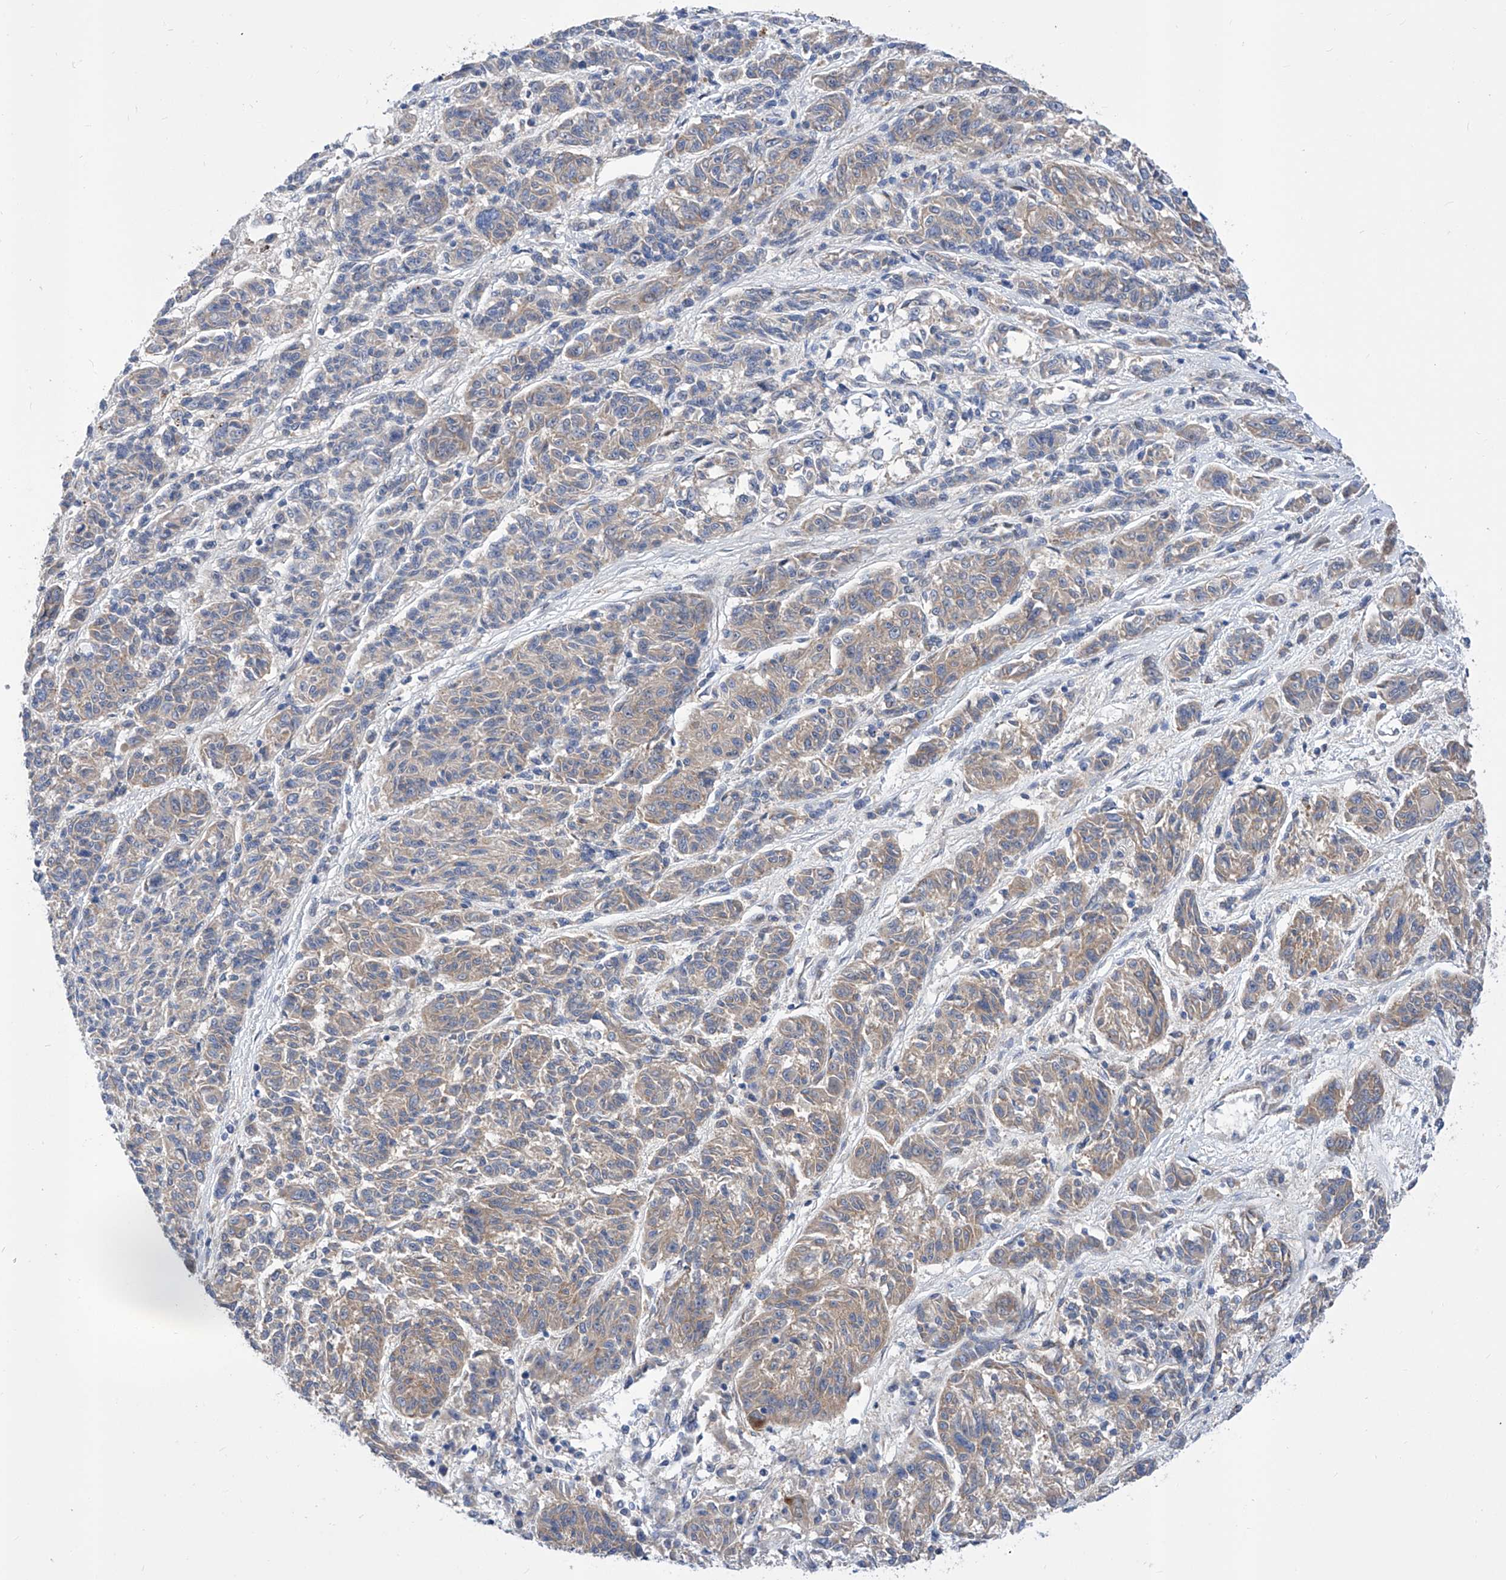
{"staining": {"intensity": "weak", "quantity": ">75%", "location": "cytoplasmic/membranous"}, "tissue": "melanoma", "cell_type": "Tumor cells", "image_type": "cancer", "snomed": [{"axis": "morphology", "description": "Malignant melanoma, NOS"}, {"axis": "topography", "description": "Skin"}], "caption": "Immunohistochemistry (IHC) of human malignant melanoma displays low levels of weak cytoplasmic/membranous staining in about >75% of tumor cells. The protein is shown in brown color, while the nuclei are stained blue.", "gene": "SRBD1", "patient": {"sex": "male", "age": 53}}